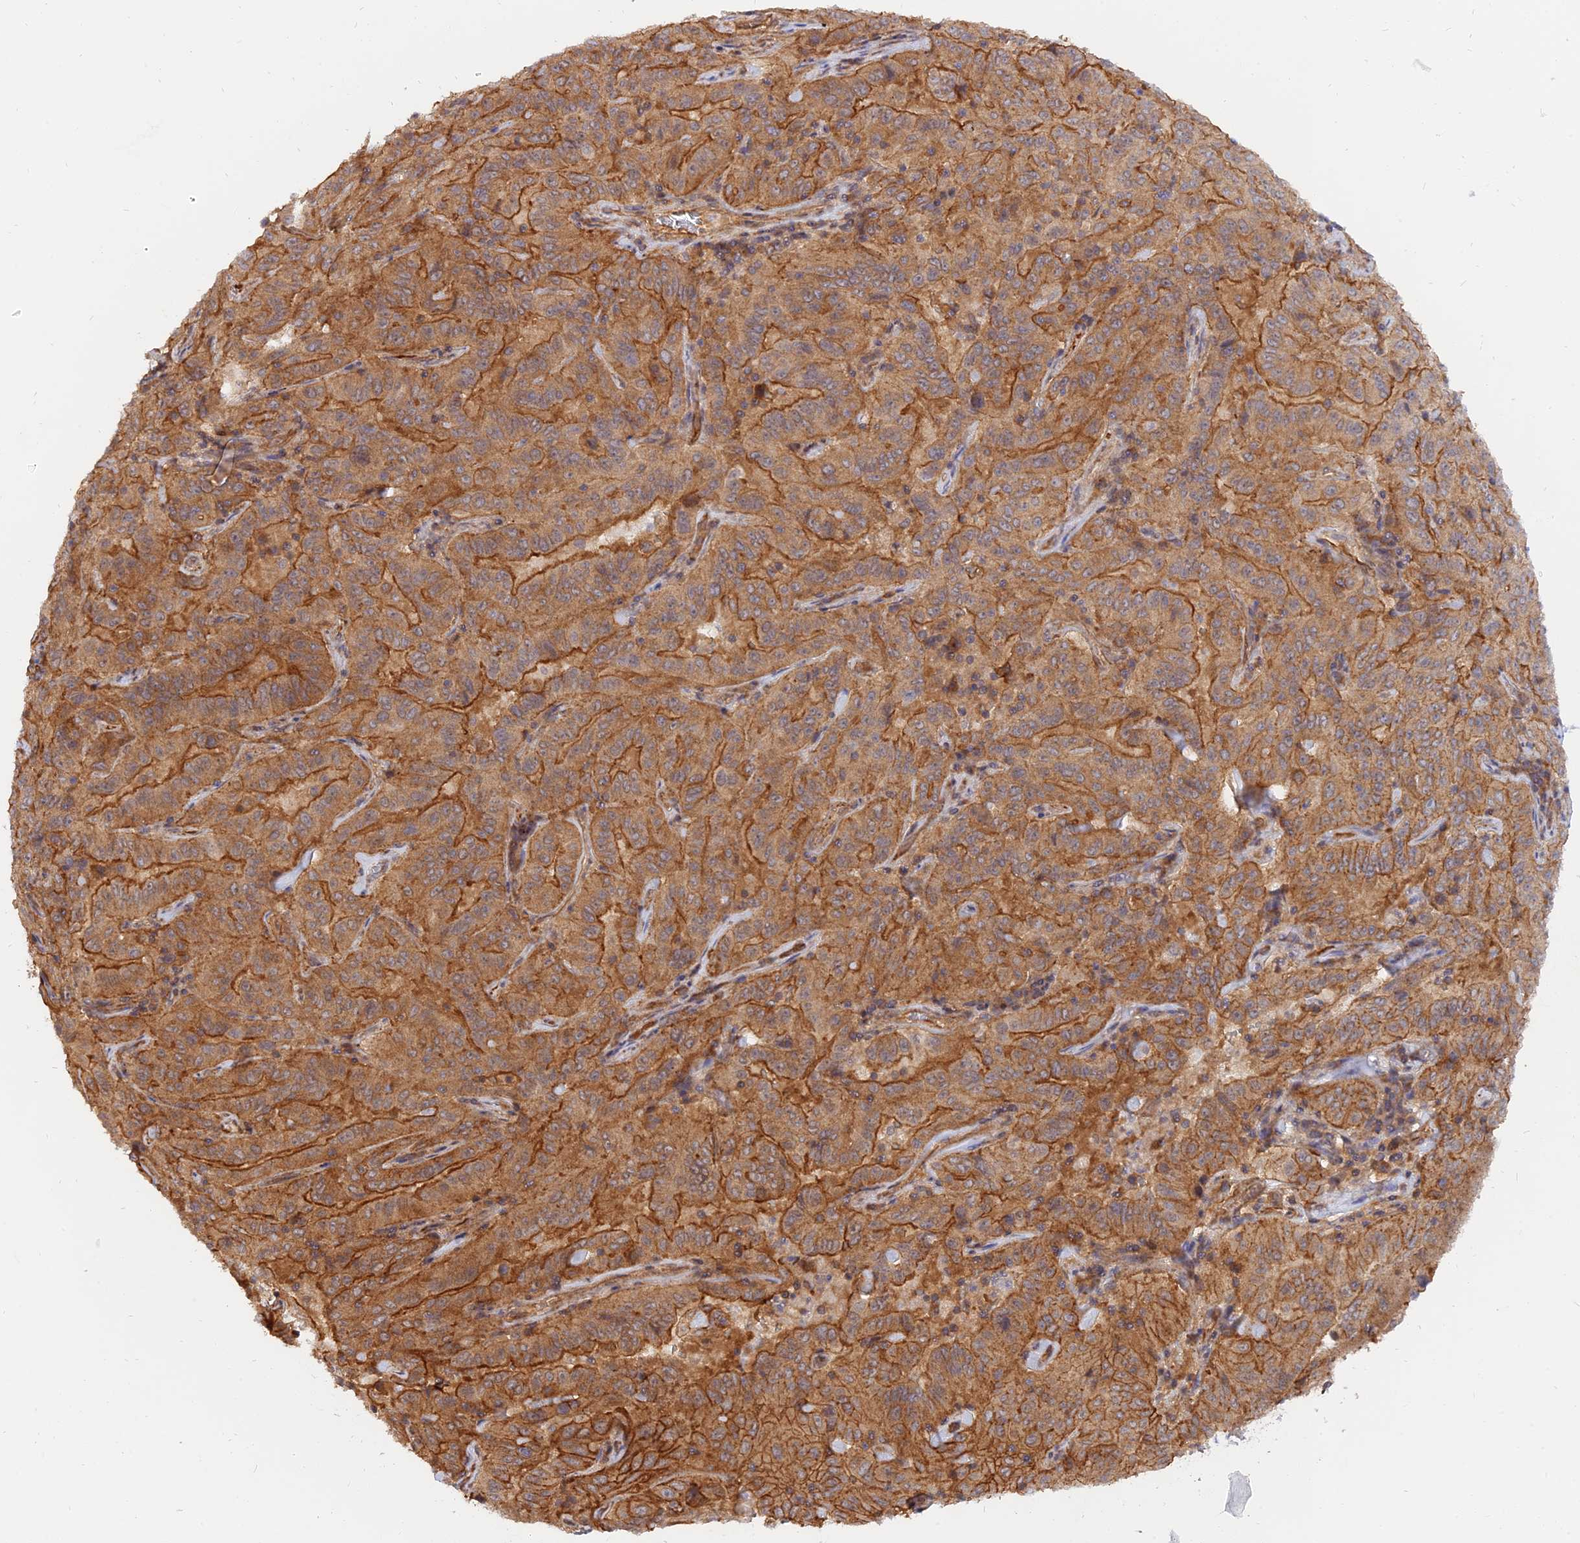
{"staining": {"intensity": "moderate", "quantity": ">75%", "location": "cytoplasmic/membranous"}, "tissue": "pancreatic cancer", "cell_type": "Tumor cells", "image_type": "cancer", "snomed": [{"axis": "morphology", "description": "Adenocarcinoma, NOS"}, {"axis": "topography", "description": "Pancreas"}], "caption": "A micrograph of human pancreatic adenocarcinoma stained for a protein demonstrates moderate cytoplasmic/membranous brown staining in tumor cells. The staining was performed using DAB, with brown indicating positive protein expression. Nuclei are stained blue with hematoxylin.", "gene": "WDR41", "patient": {"sex": "male", "age": 63}}